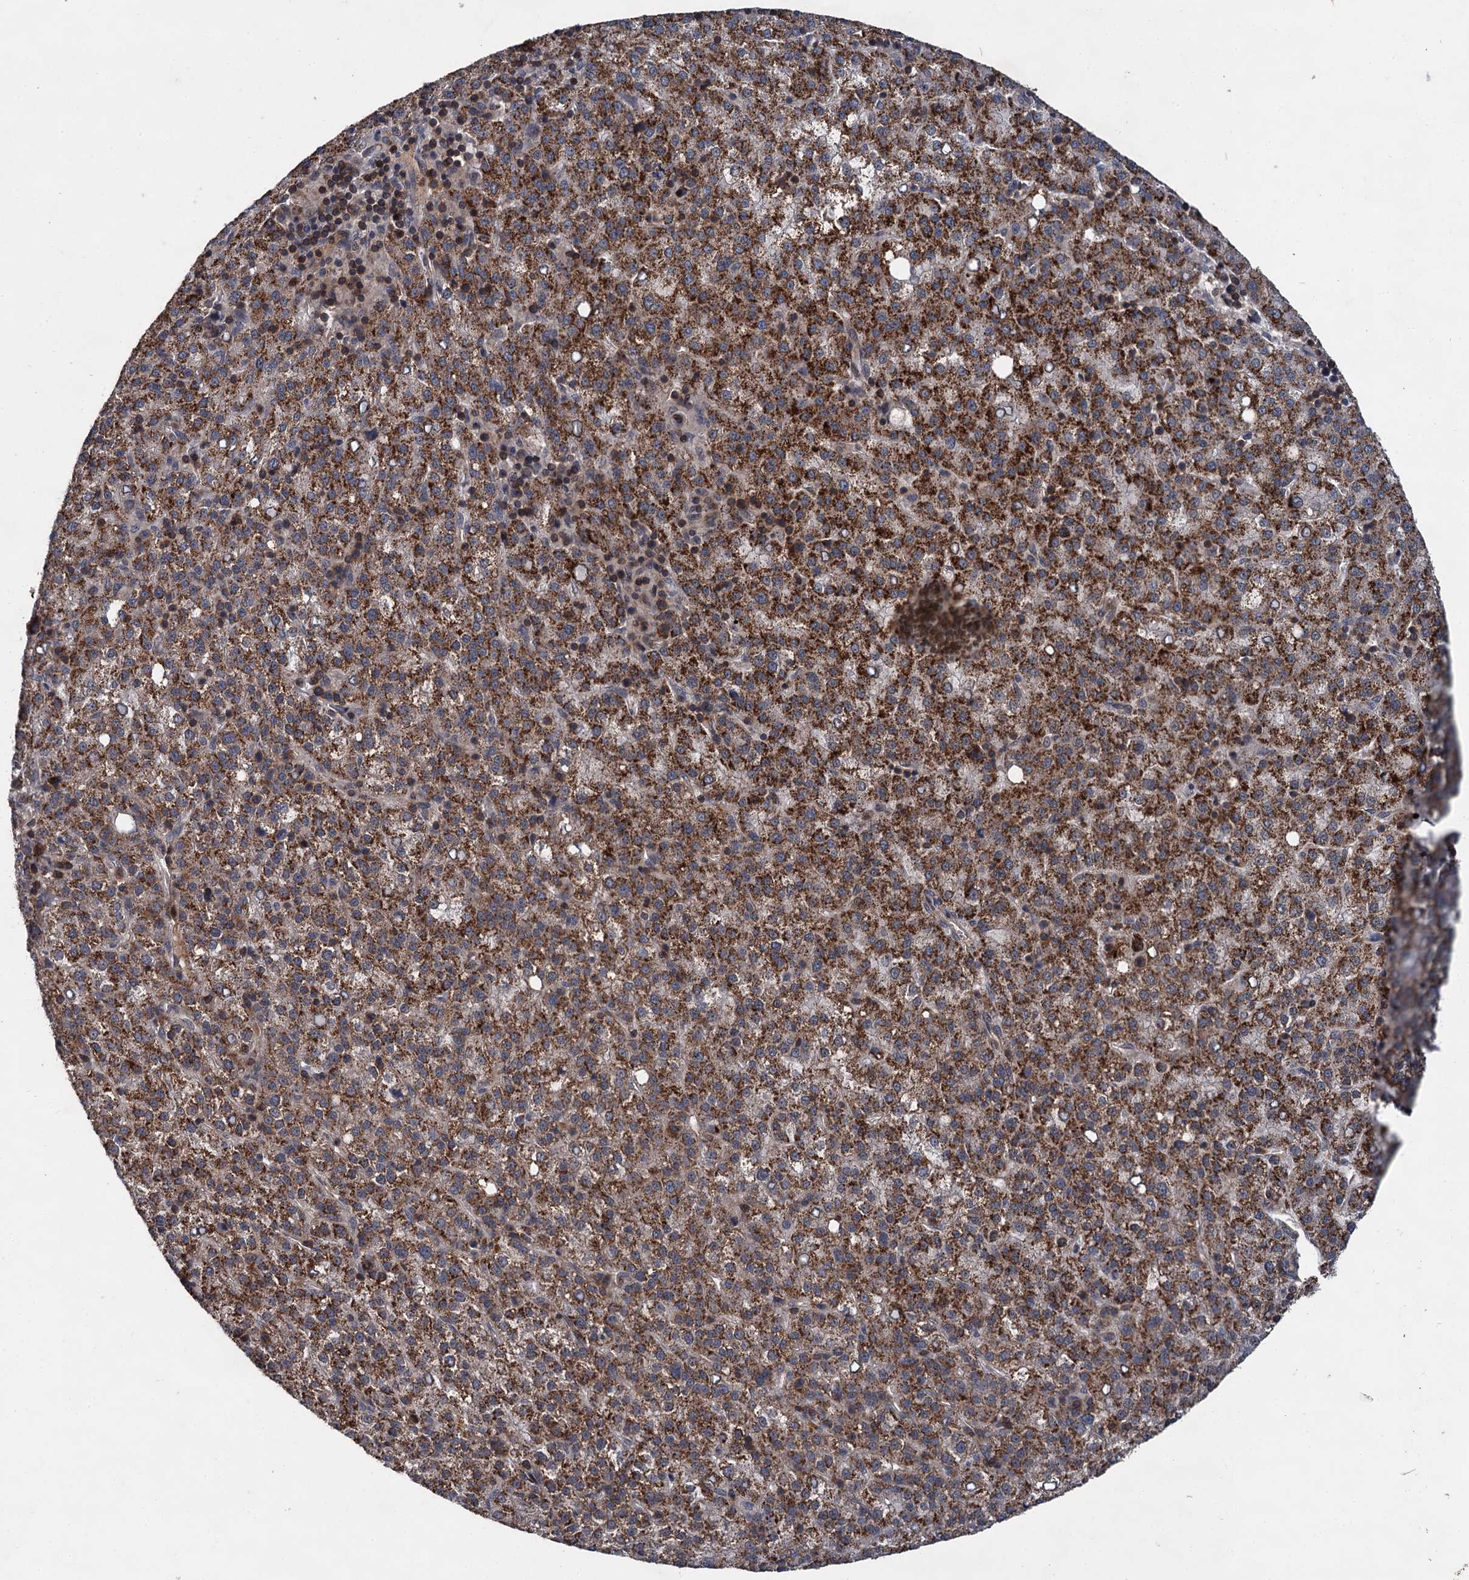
{"staining": {"intensity": "strong", "quantity": ">75%", "location": "cytoplasmic/membranous"}, "tissue": "liver cancer", "cell_type": "Tumor cells", "image_type": "cancer", "snomed": [{"axis": "morphology", "description": "Carcinoma, Hepatocellular, NOS"}, {"axis": "topography", "description": "Liver"}], "caption": "Protein staining demonstrates strong cytoplasmic/membranous expression in about >75% of tumor cells in hepatocellular carcinoma (liver).", "gene": "ABLIM1", "patient": {"sex": "female", "age": 58}}